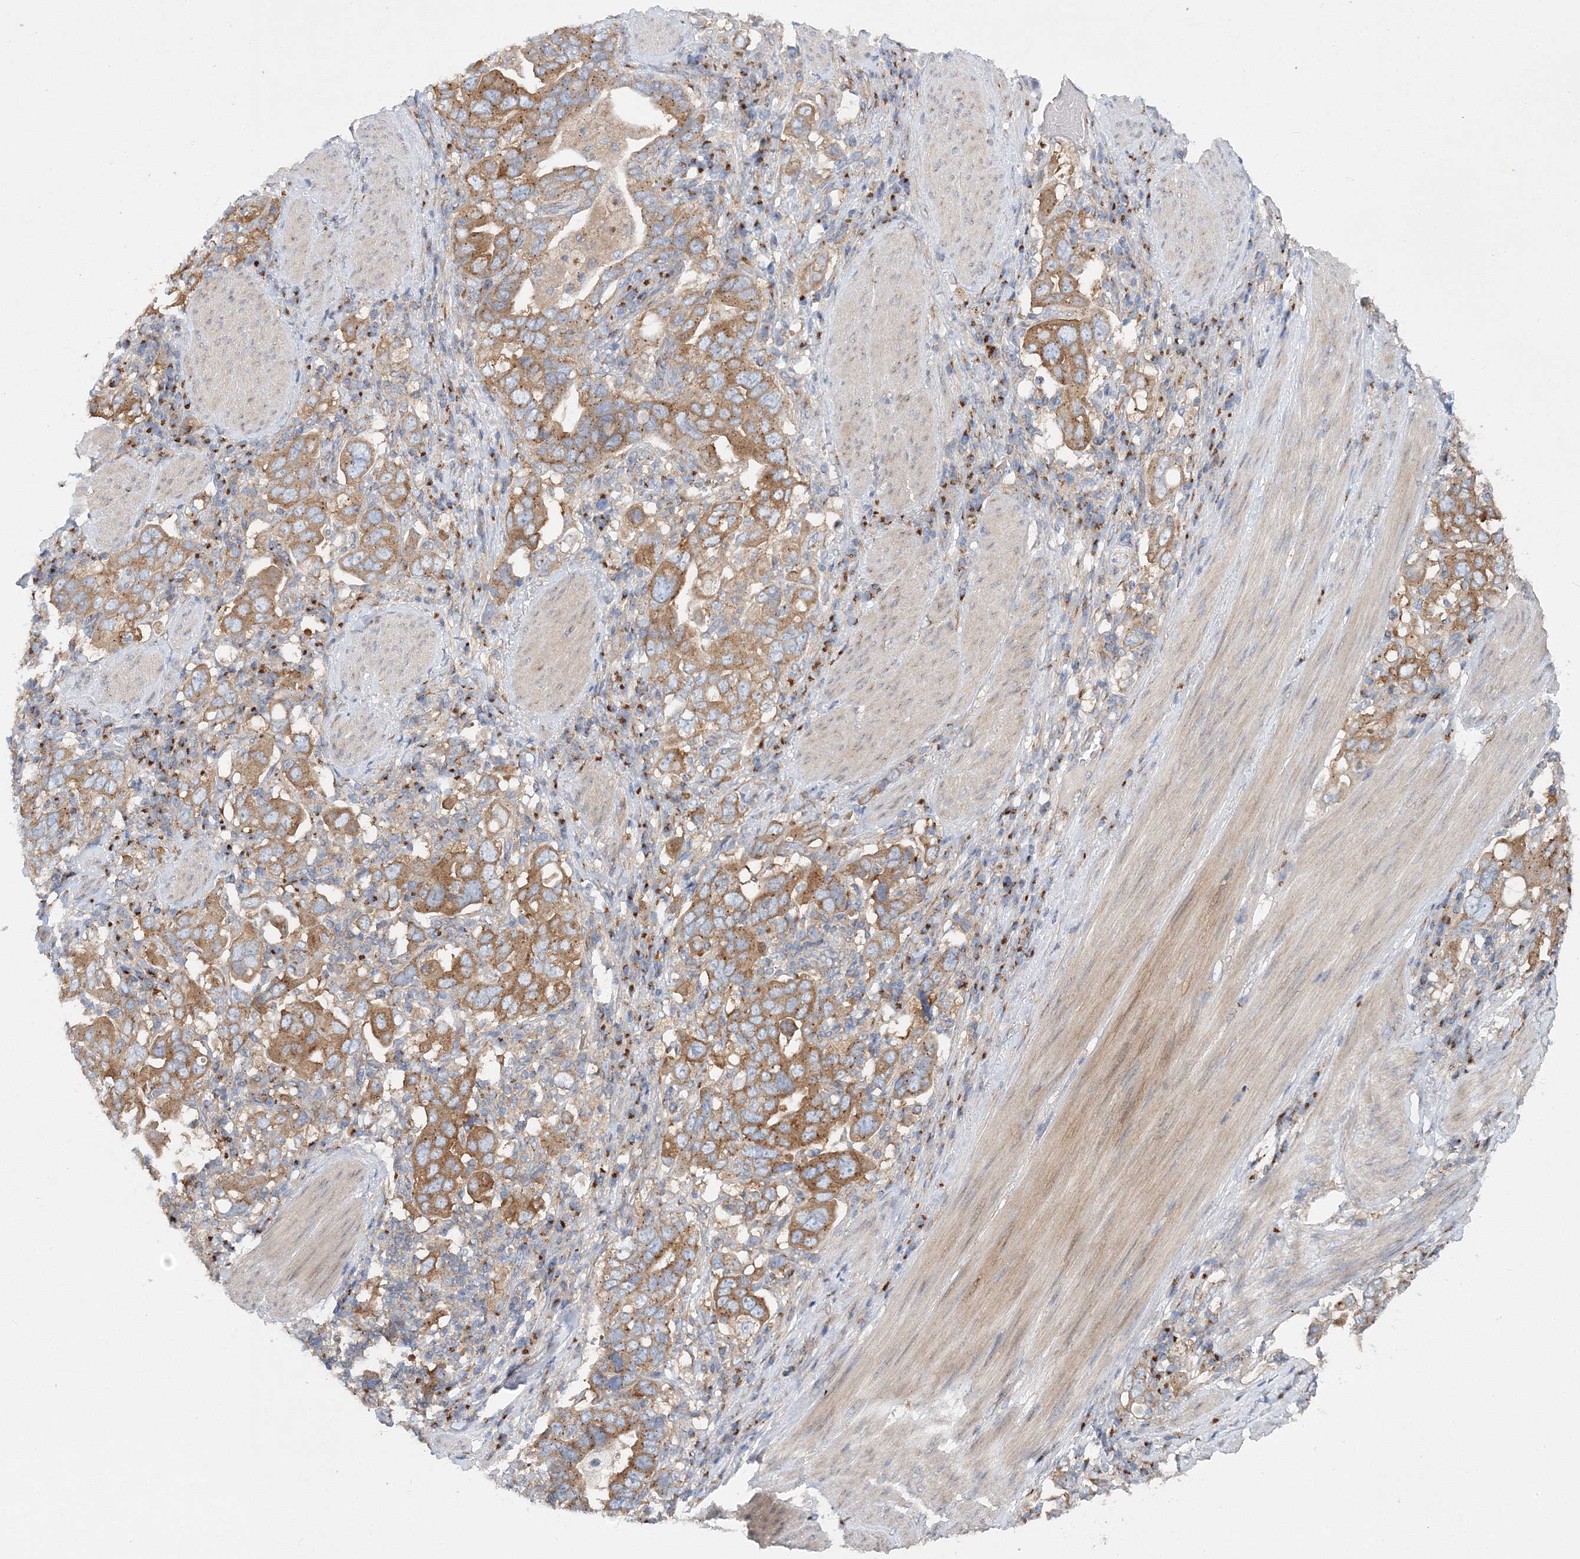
{"staining": {"intensity": "moderate", "quantity": ">75%", "location": "cytoplasmic/membranous"}, "tissue": "stomach cancer", "cell_type": "Tumor cells", "image_type": "cancer", "snomed": [{"axis": "morphology", "description": "Adenocarcinoma, NOS"}, {"axis": "topography", "description": "Stomach, upper"}], "caption": "Stomach cancer stained with DAB IHC shows medium levels of moderate cytoplasmic/membranous staining in about >75% of tumor cells.", "gene": "SEC23IP", "patient": {"sex": "male", "age": 62}}